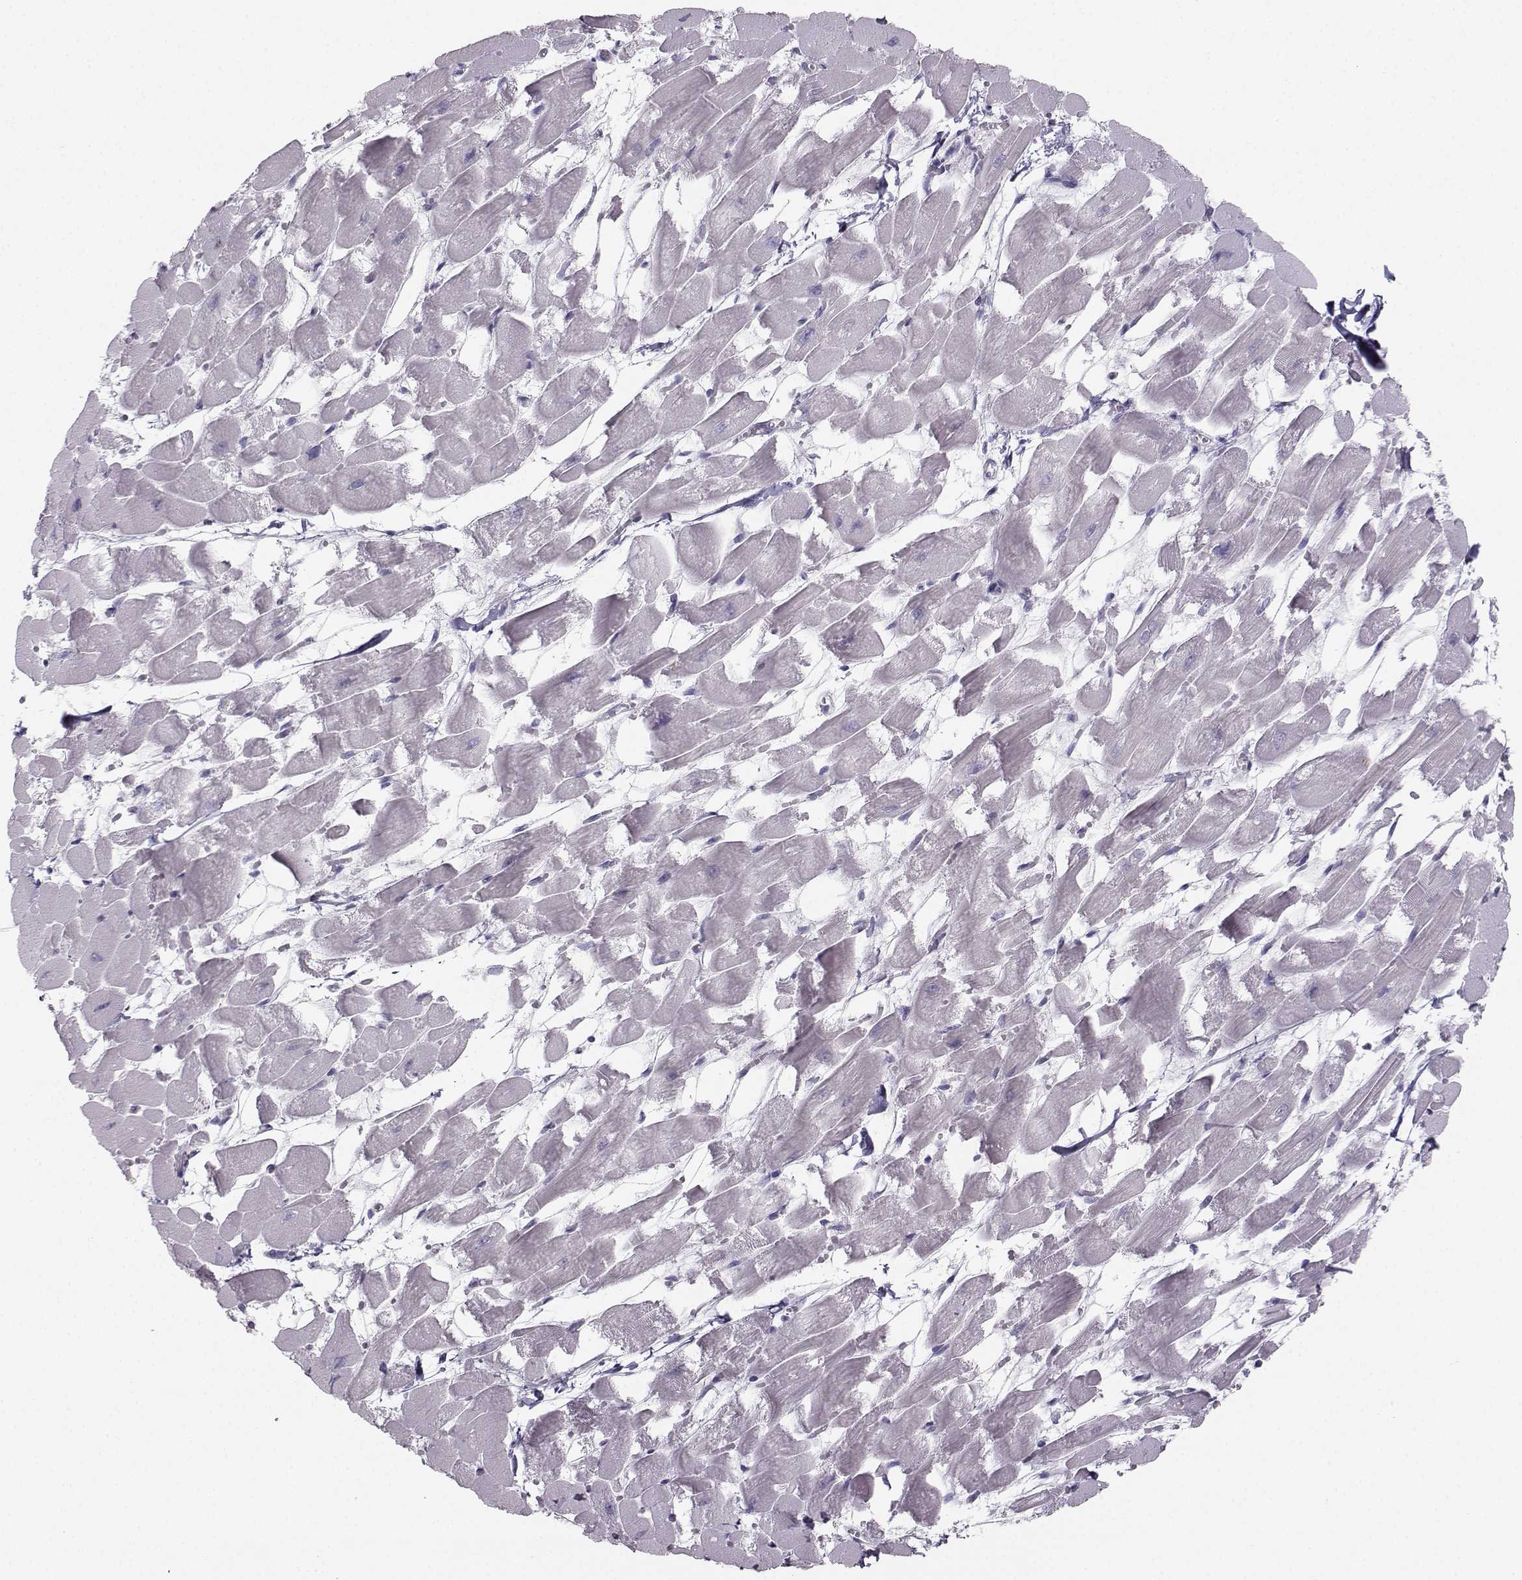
{"staining": {"intensity": "negative", "quantity": "none", "location": "none"}, "tissue": "heart muscle", "cell_type": "Cardiomyocytes", "image_type": "normal", "snomed": [{"axis": "morphology", "description": "Normal tissue, NOS"}, {"axis": "topography", "description": "Heart"}], "caption": "High power microscopy photomicrograph of an IHC photomicrograph of benign heart muscle, revealing no significant expression in cardiomyocytes. The staining was performed using DAB to visualize the protein expression in brown, while the nuclei were stained in blue with hematoxylin (Magnification: 20x).", "gene": "CASR", "patient": {"sex": "female", "age": 52}}